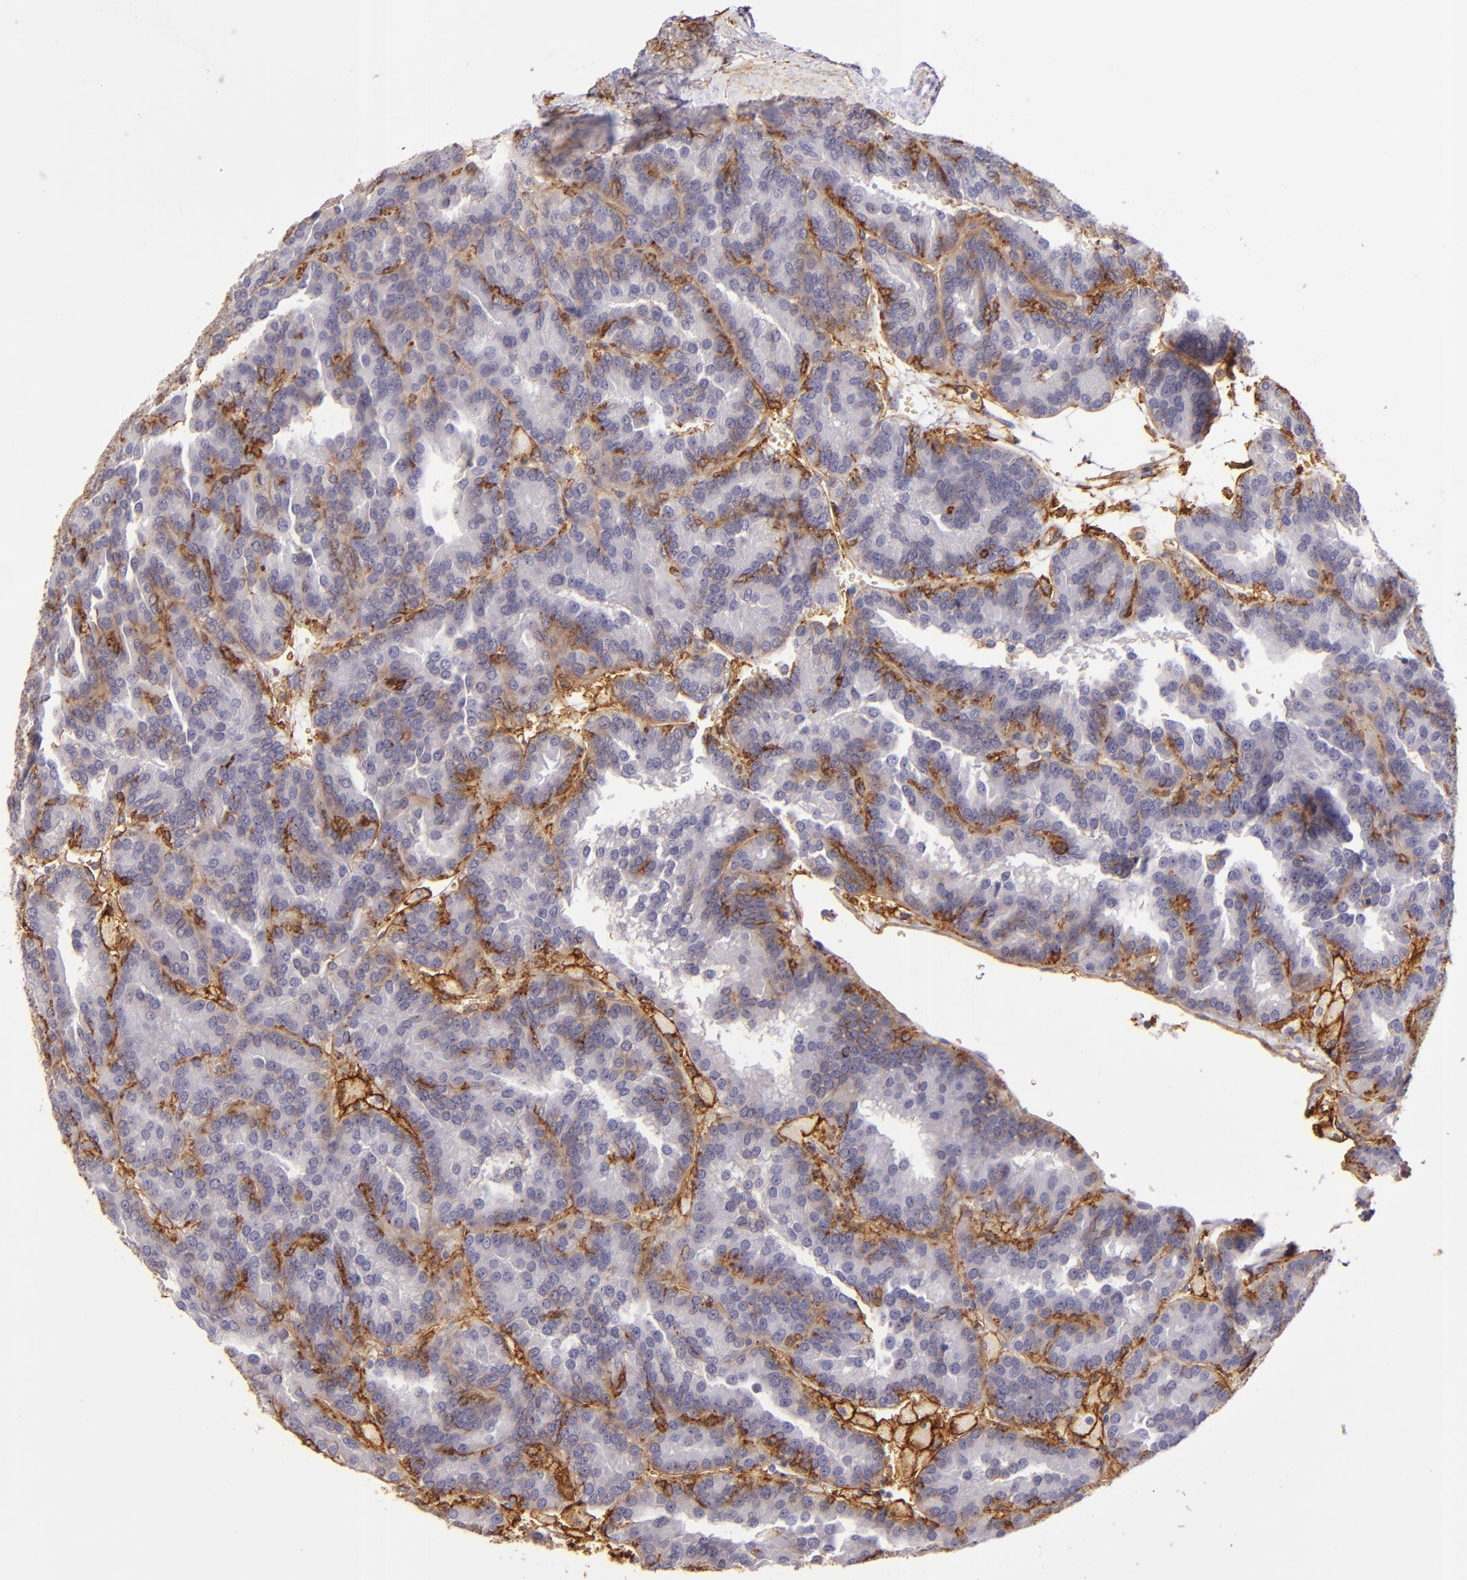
{"staining": {"intensity": "negative", "quantity": "none", "location": "none"}, "tissue": "renal cancer", "cell_type": "Tumor cells", "image_type": "cancer", "snomed": [{"axis": "morphology", "description": "Adenocarcinoma, NOS"}, {"axis": "topography", "description": "Kidney"}], "caption": "Image shows no protein staining in tumor cells of renal cancer (adenocarcinoma) tissue. (DAB (3,3'-diaminobenzidine) IHC visualized using brightfield microscopy, high magnification).", "gene": "CD9", "patient": {"sex": "male", "age": 46}}